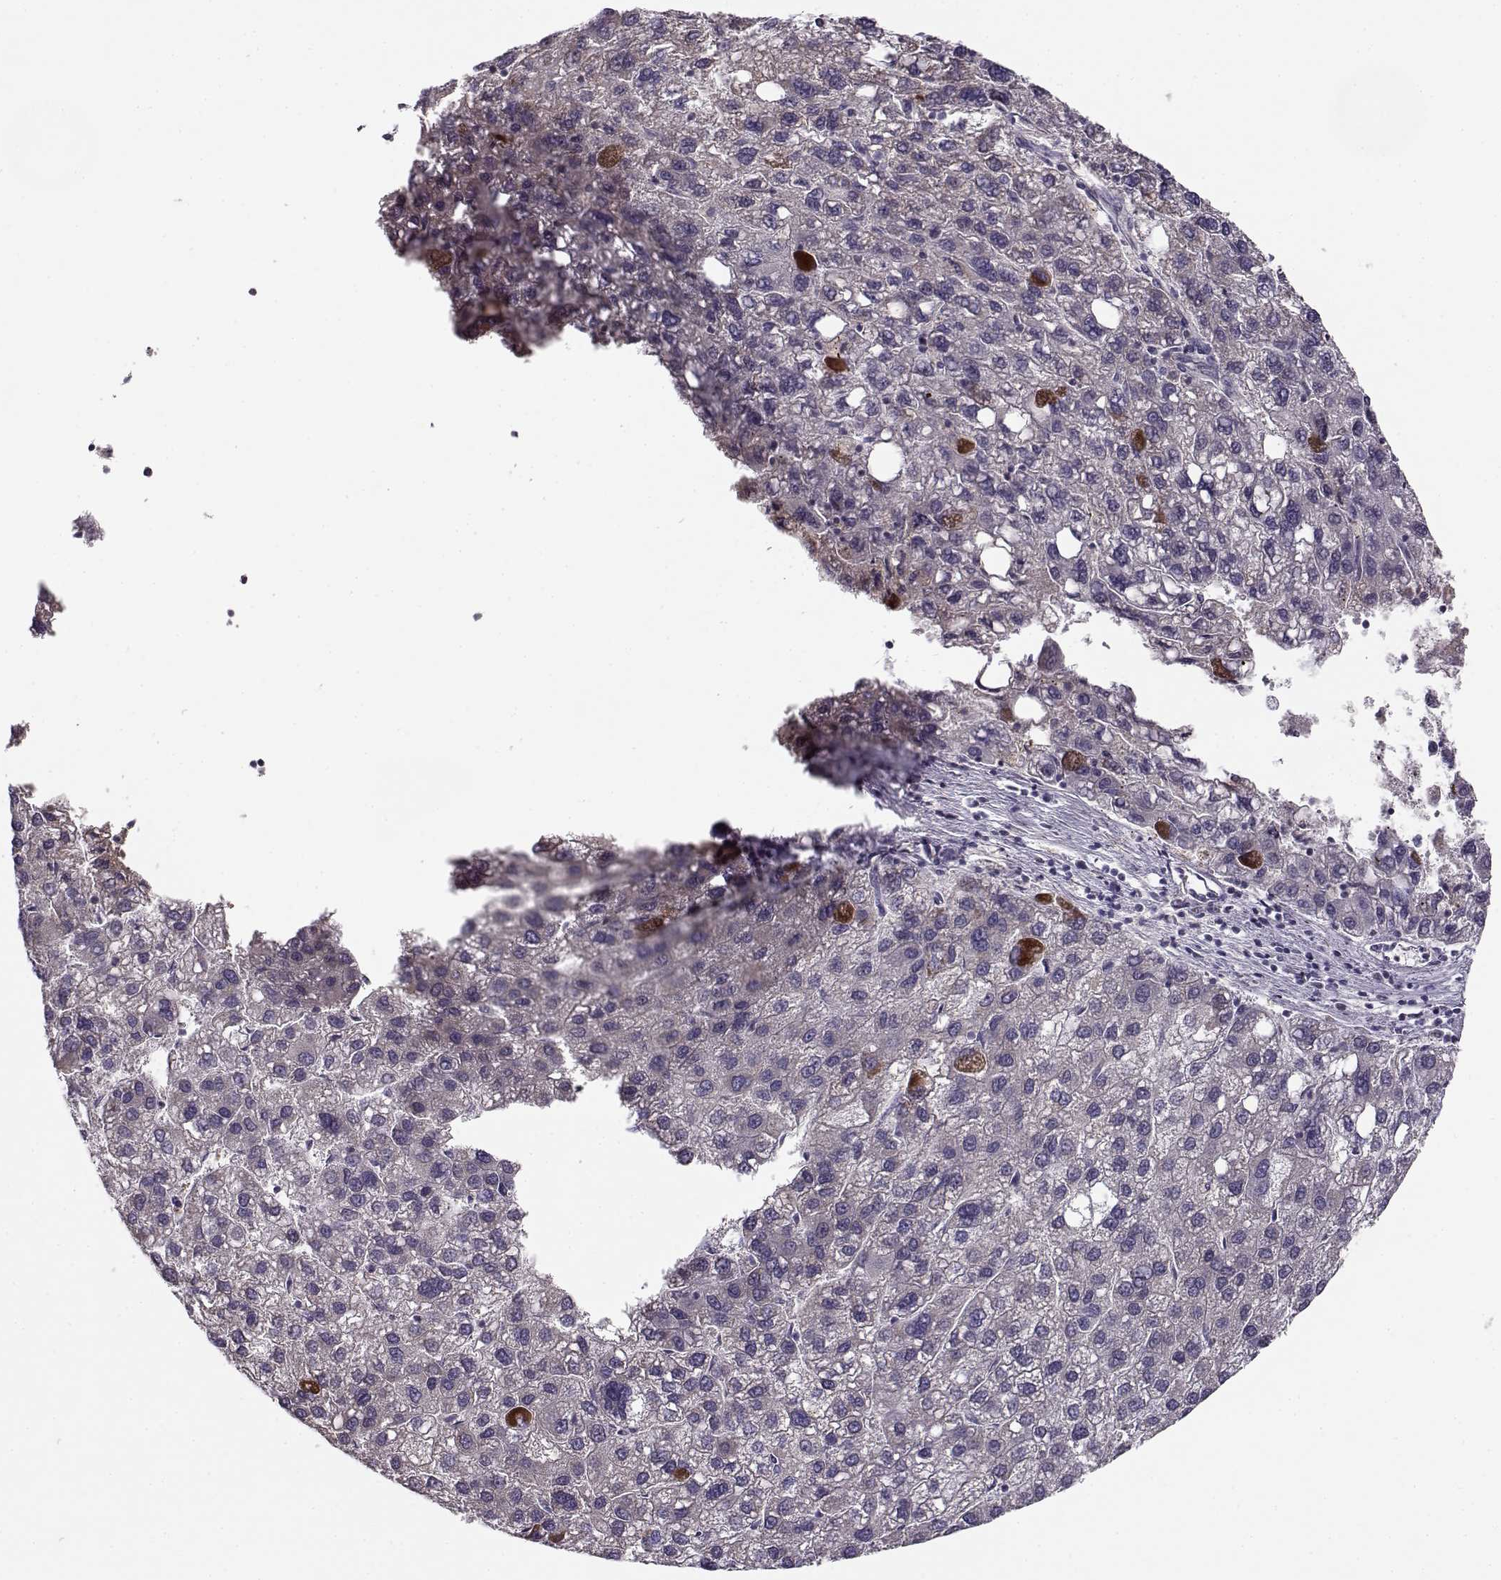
{"staining": {"intensity": "negative", "quantity": "none", "location": "none"}, "tissue": "liver cancer", "cell_type": "Tumor cells", "image_type": "cancer", "snomed": [{"axis": "morphology", "description": "Carcinoma, Hepatocellular, NOS"}, {"axis": "topography", "description": "Liver"}], "caption": "IHC image of liver cancer stained for a protein (brown), which displays no staining in tumor cells.", "gene": "SLC4A5", "patient": {"sex": "female", "age": 82}}